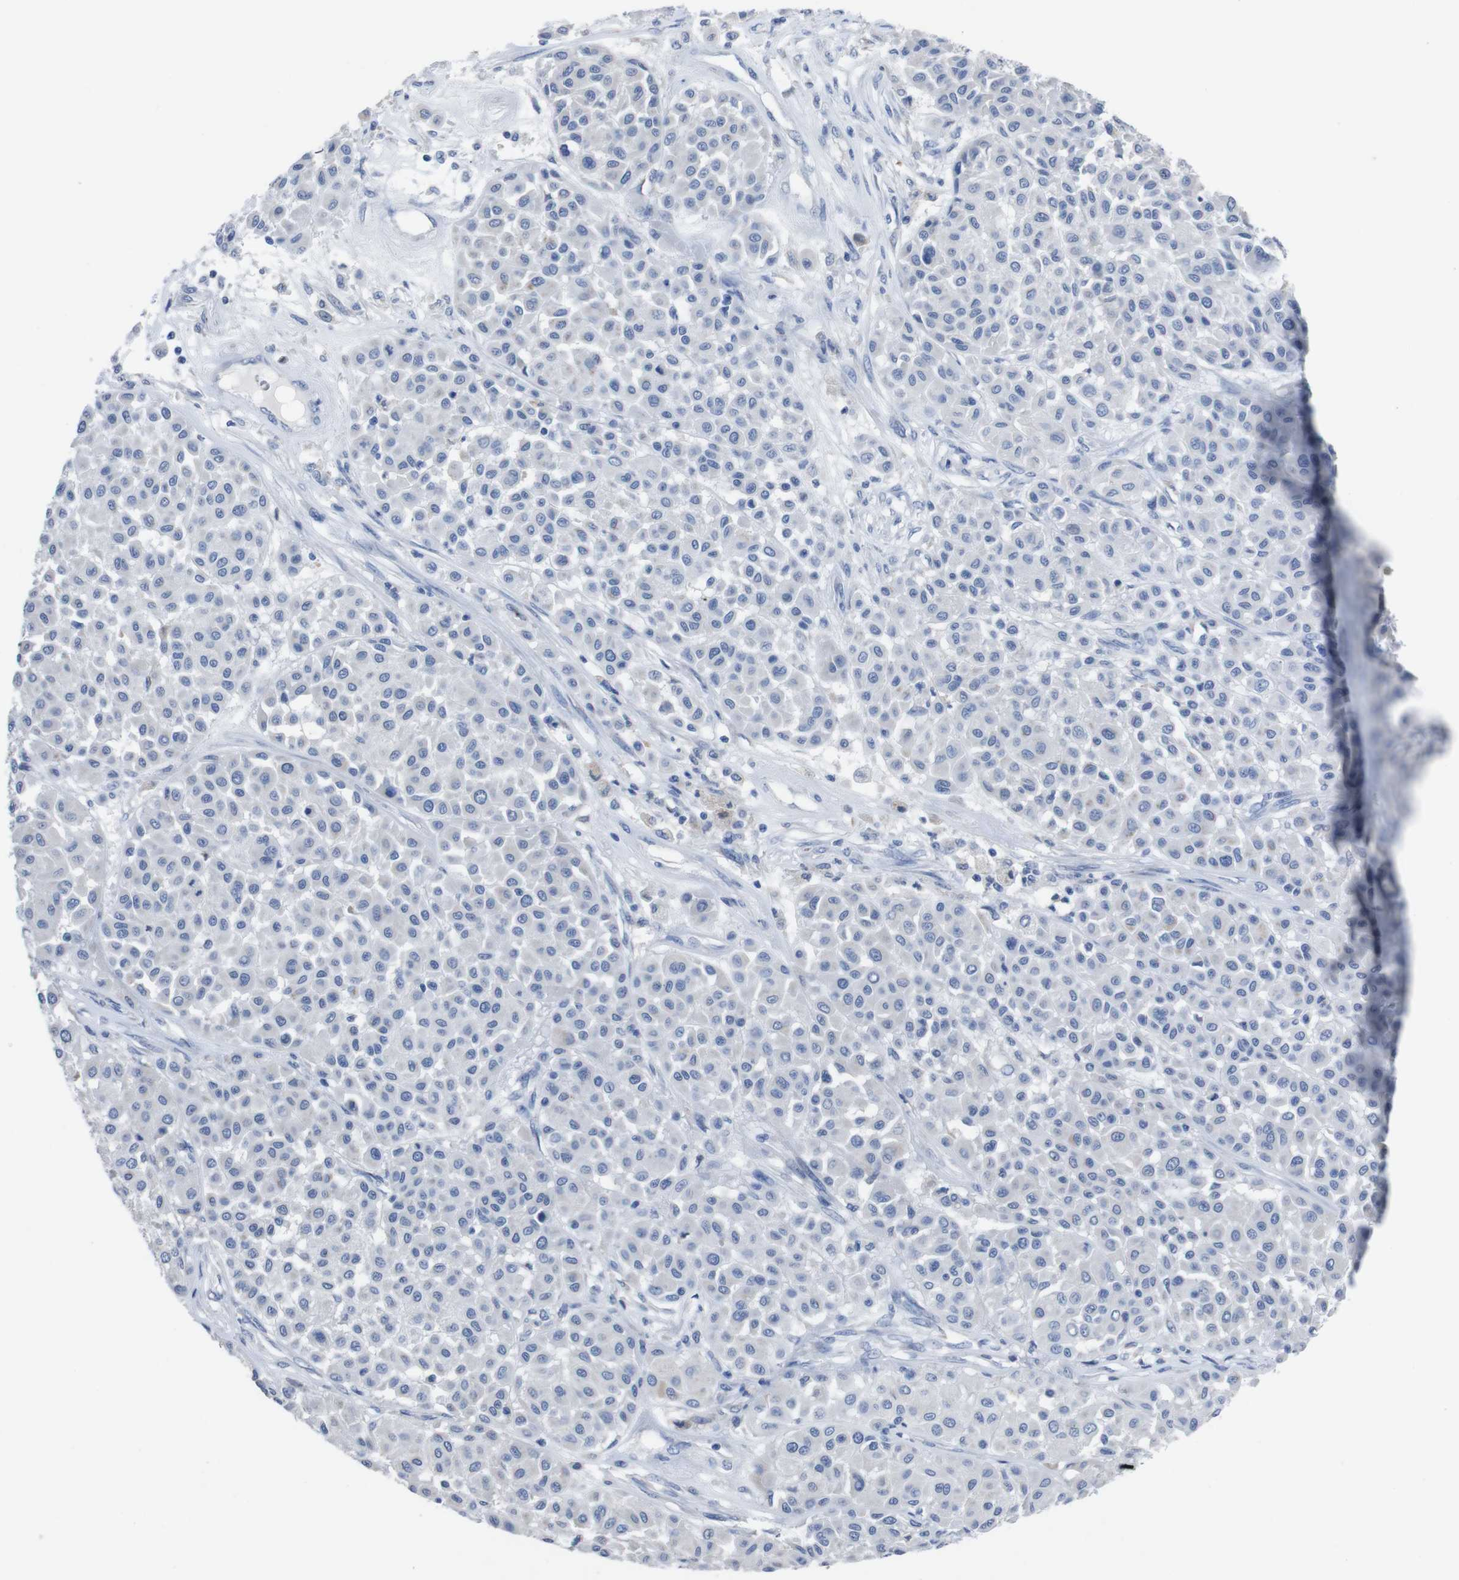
{"staining": {"intensity": "negative", "quantity": "none", "location": "none"}, "tissue": "melanoma", "cell_type": "Tumor cells", "image_type": "cancer", "snomed": [{"axis": "morphology", "description": "Malignant melanoma, Metastatic site"}, {"axis": "topography", "description": "Soft tissue"}], "caption": "This is an immunohistochemistry (IHC) histopathology image of melanoma. There is no expression in tumor cells.", "gene": "GJB2", "patient": {"sex": "male", "age": 41}}